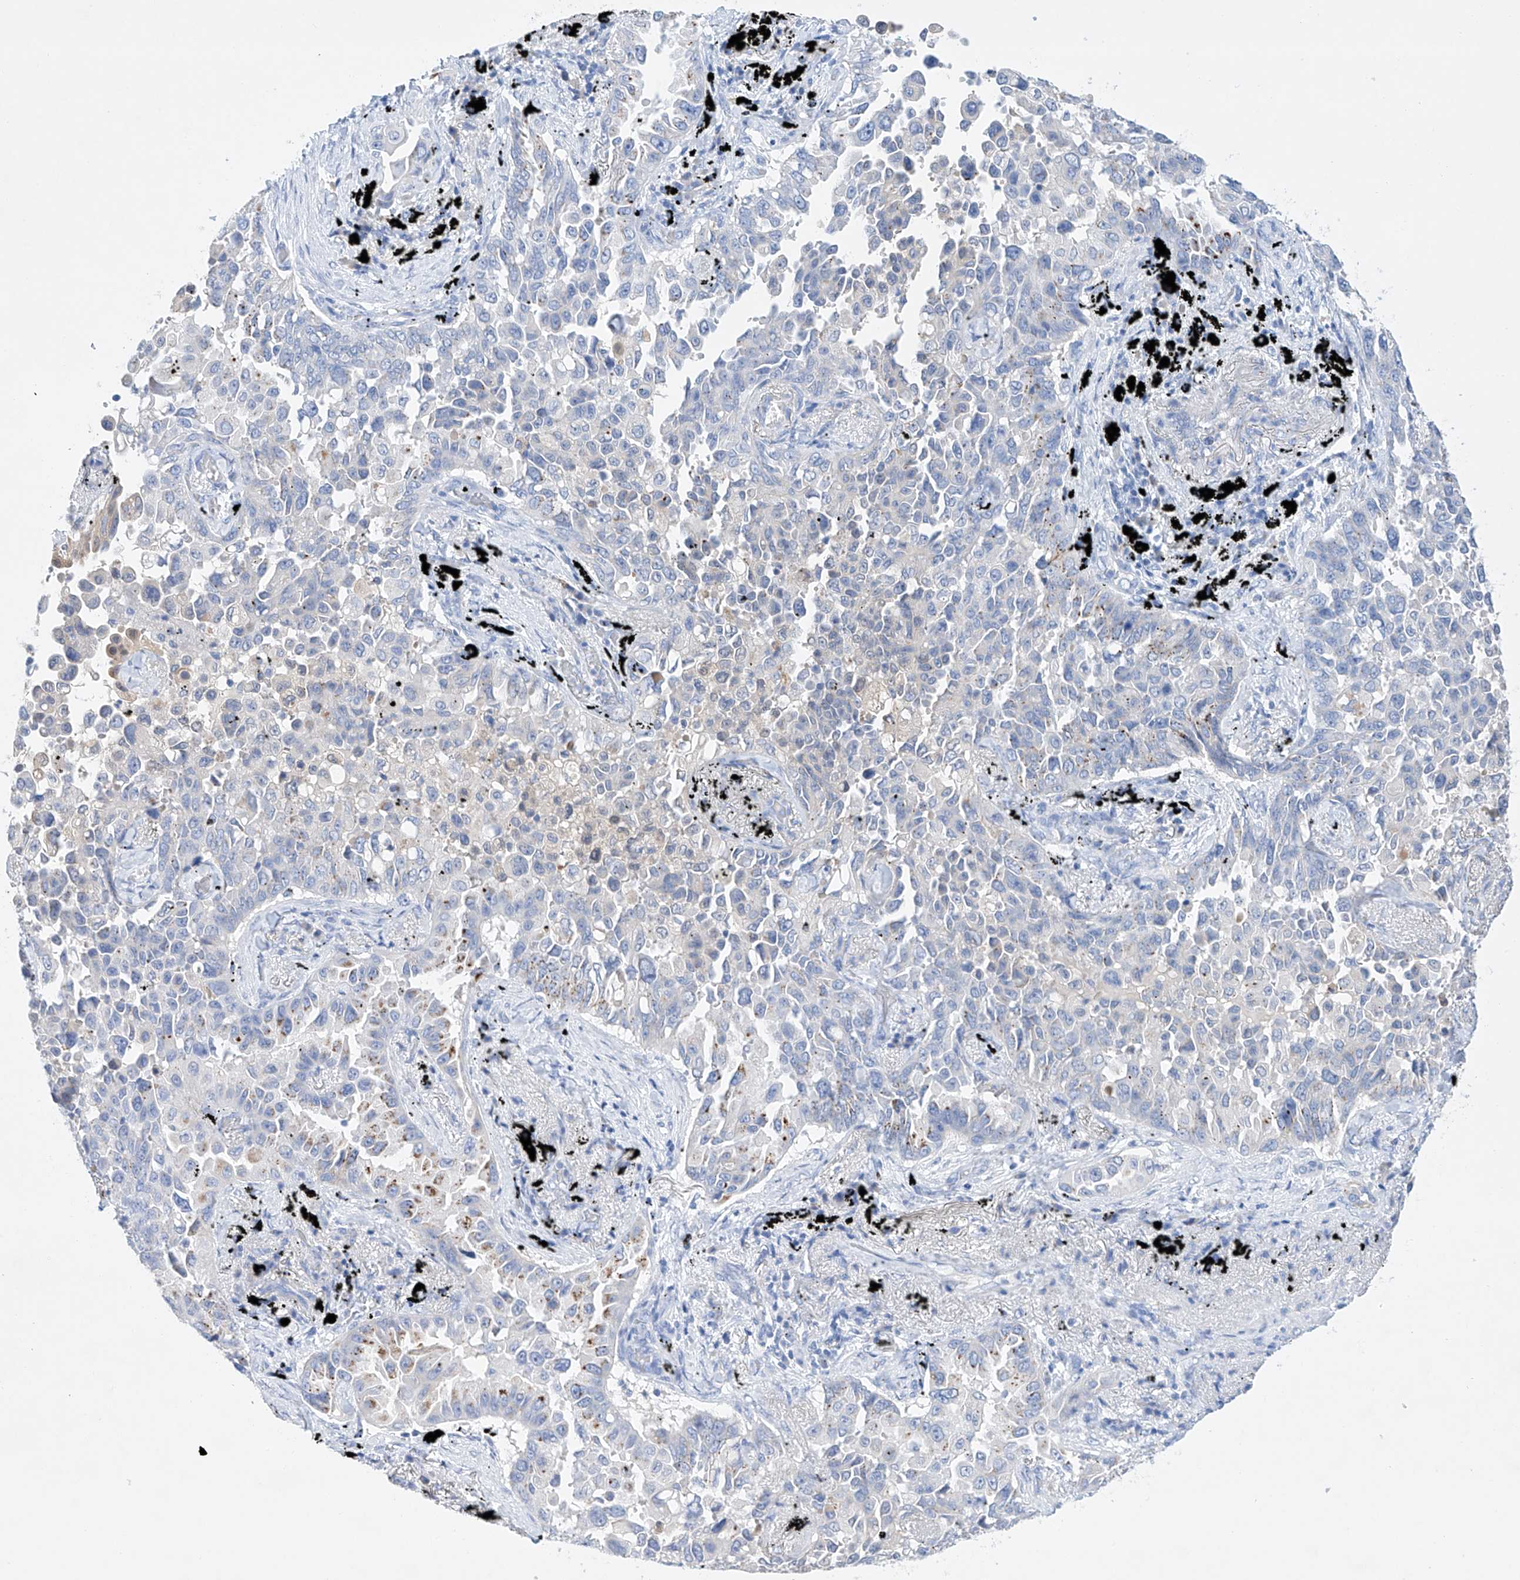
{"staining": {"intensity": "negative", "quantity": "none", "location": "none"}, "tissue": "lung cancer", "cell_type": "Tumor cells", "image_type": "cancer", "snomed": [{"axis": "morphology", "description": "Adenocarcinoma, NOS"}, {"axis": "topography", "description": "Lung"}], "caption": "This is an immunohistochemistry (IHC) photomicrograph of human lung adenocarcinoma. There is no positivity in tumor cells.", "gene": "LURAP1", "patient": {"sex": "female", "age": 67}}